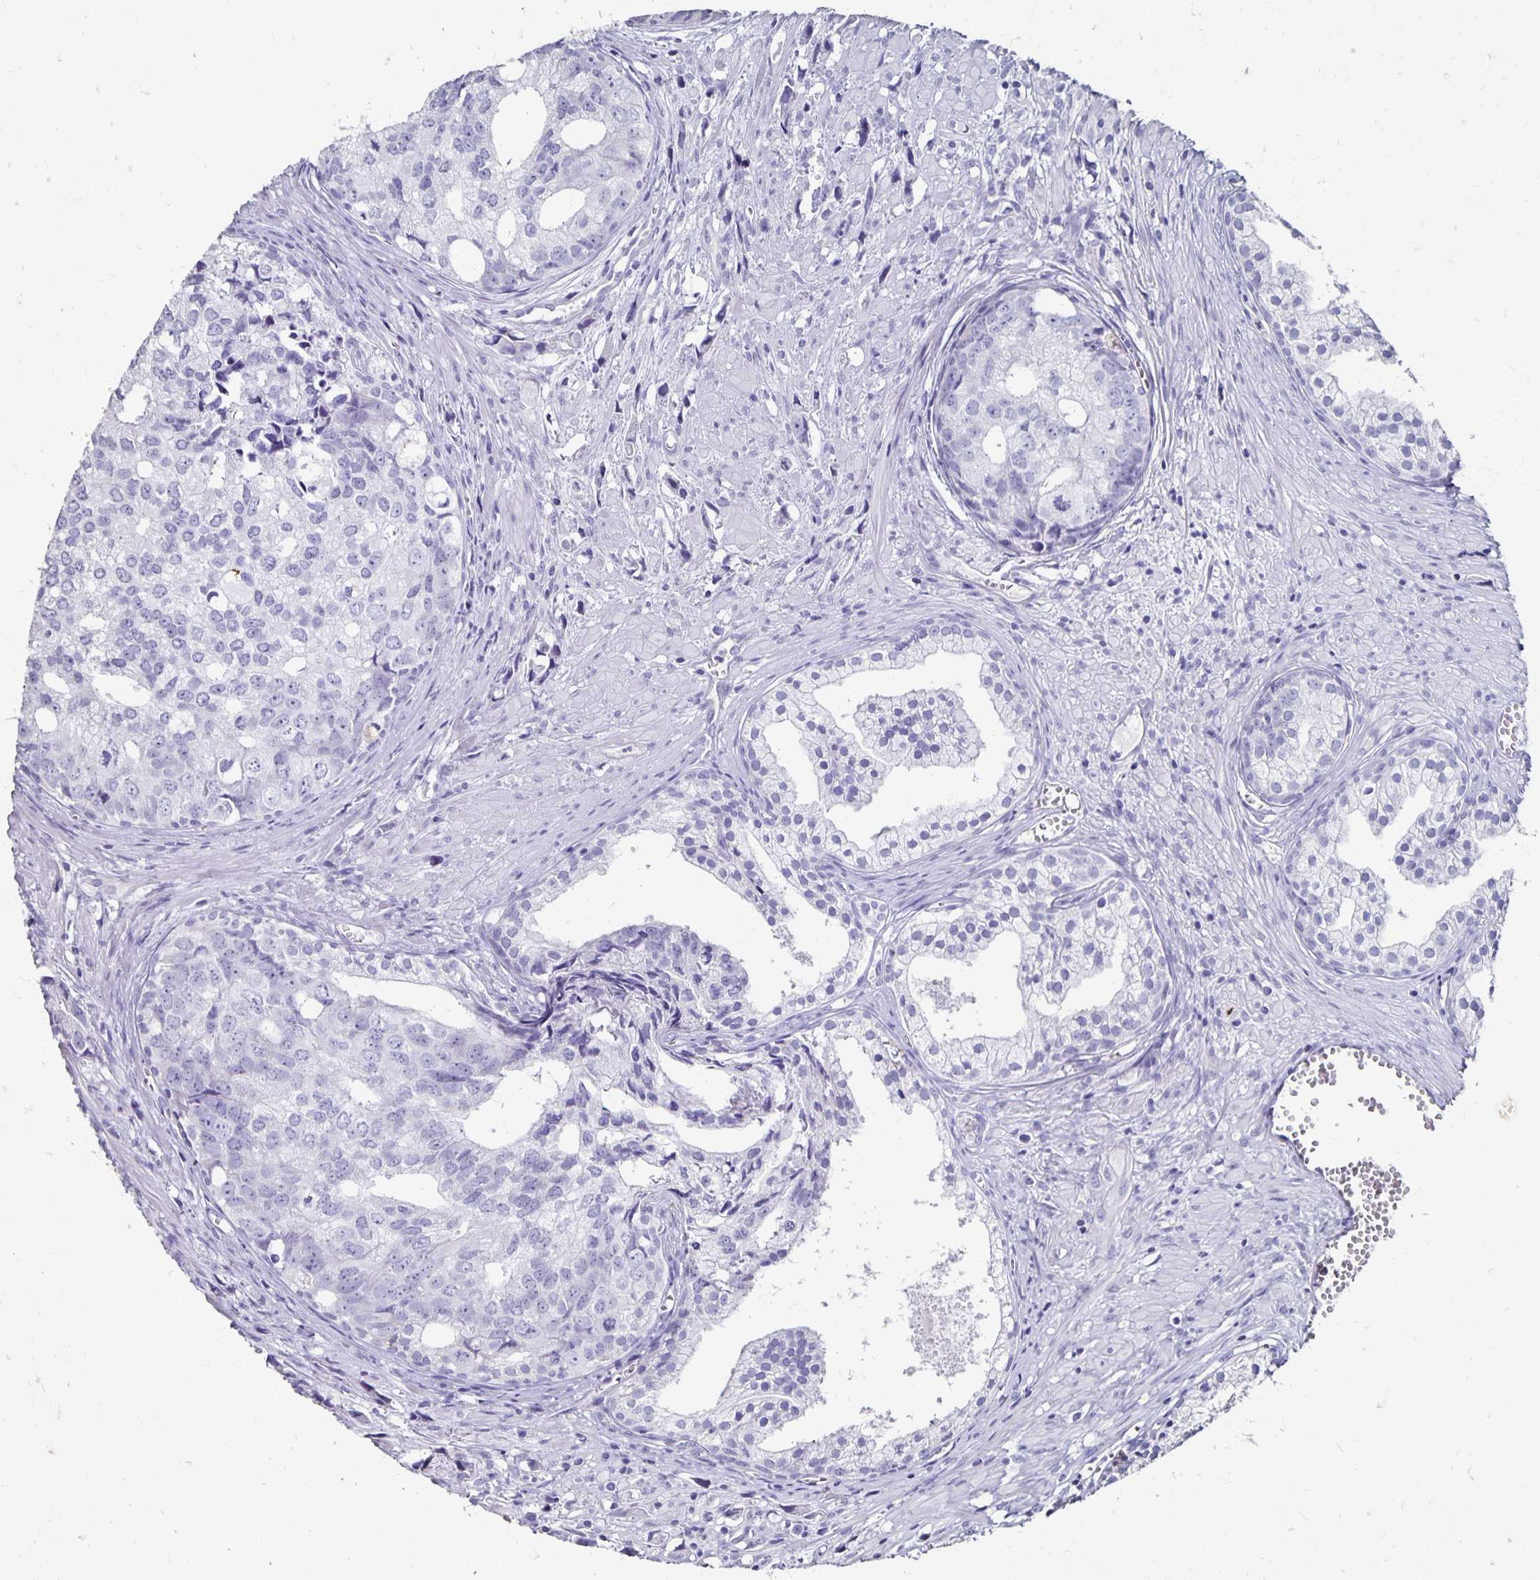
{"staining": {"intensity": "negative", "quantity": "none", "location": "none"}, "tissue": "prostate cancer", "cell_type": "Tumor cells", "image_type": "cancer", "snomed": [{"axis": "morphology", "description": "Adenocarcinoma, High grade"}, {"axis": "topography", "description": "Prostate"}], "caption": "Immunohistochemistry (IHC) photomicrograph of human prostate cancer (adenocarcinoma (high-grade)) stained for a protein (brown), which shows no staining in tumor cells.", "gene": "DYNLT4", "patient": {"sex": "male", "age": 58}}